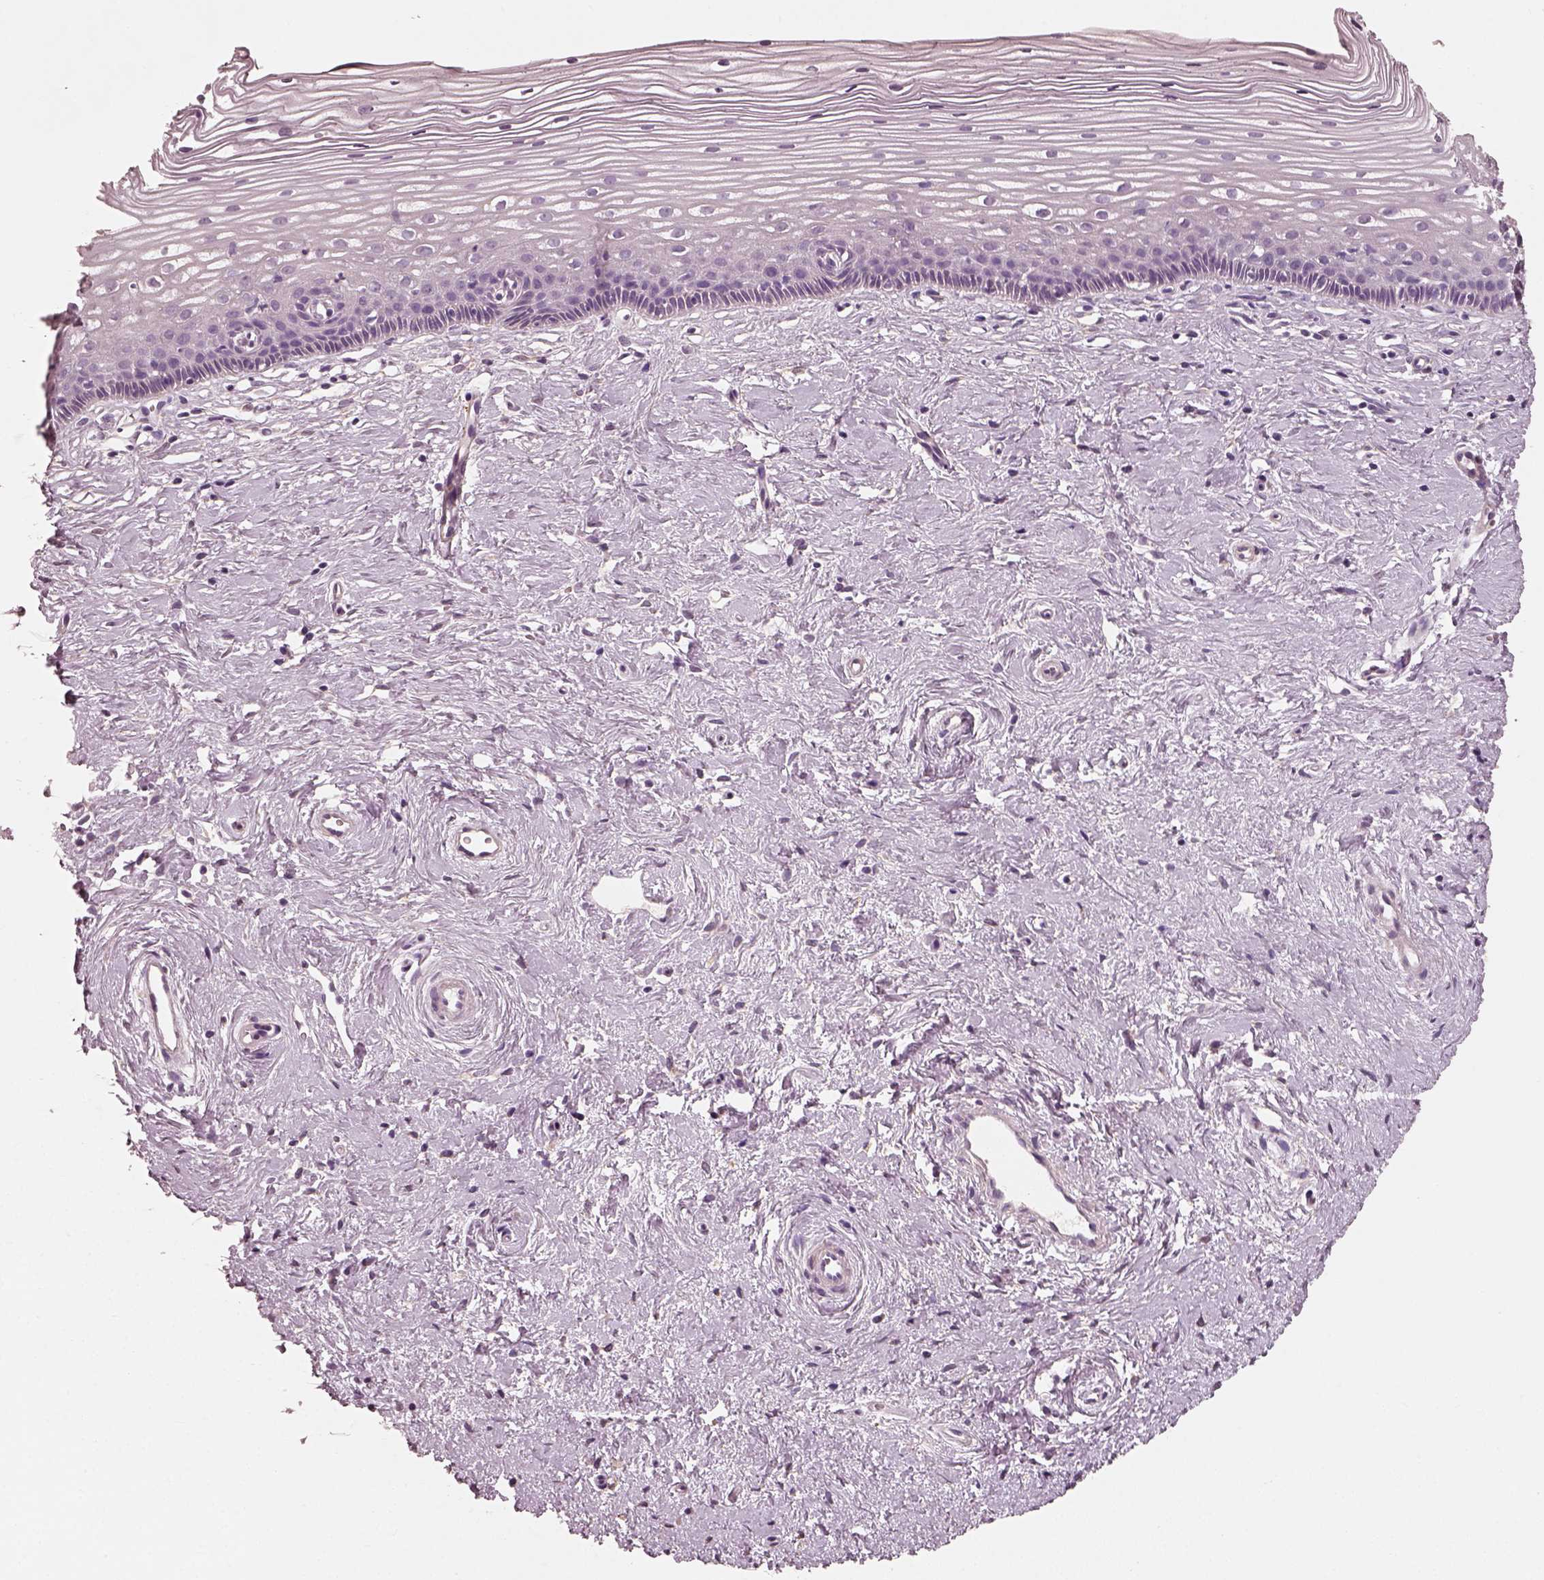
{"staining": {"intensity": "negative", "quantity": "none", "location": "none"}, "tissue": "cervix", "cell_type": "Glandular cells", "image_type": "normal", "snomed": [{"axis": "morphology", "description": "Normal tissue, NOS"}, {"axis": "topography", "description": "Cervix"}], "caption": "A photomicrograph of cervix stained for a protein exhibits no brown staining in glandular cells. (DAB immunohistochemistry (IHC) with hematoxylin counter stain).", "gene": "RS1", "patient": {"sex": "female", "age": 40}}